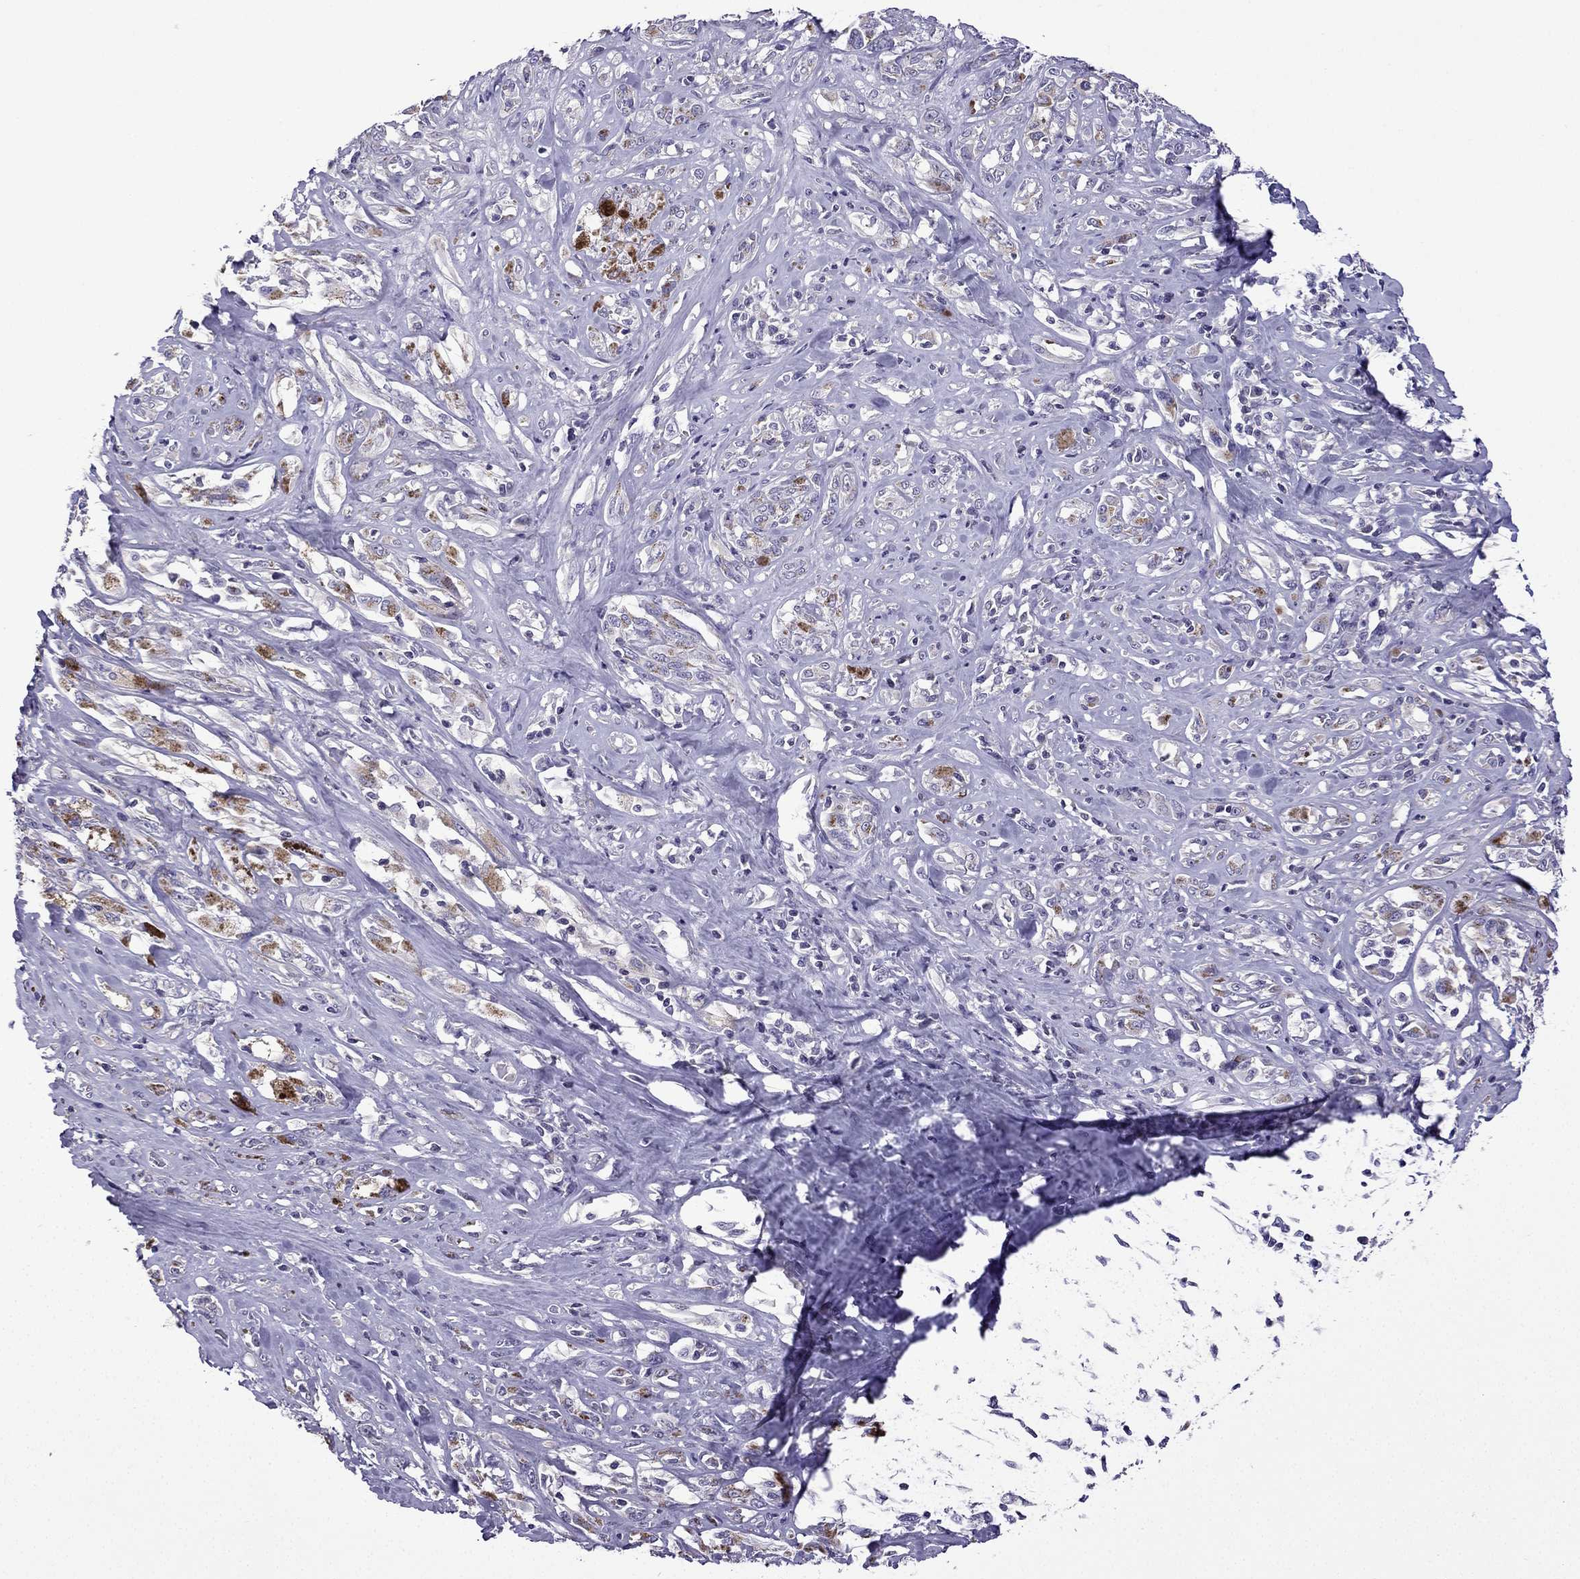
{"staining": {"intensity": "weak", "quantity": "<25%", "location": "cytoplasmic/membranous"}, "tissue": "melanoma", "cell_type": "Tumor cells", "image_type": "cancer", "snomed": [{"axis": "morphology", "description": "Malignant melanoma, NOS"}, {"axis": "topography", "description": "Skin"}], "caption": "The photomicrograph exhibits no staining of tumor cells in malignant melanoma. (DAB immunohistochemistry (IHC) with hematoxylin counter stain).", "gene": "TTN", "patient": {"sex": "female", "age": 91}}